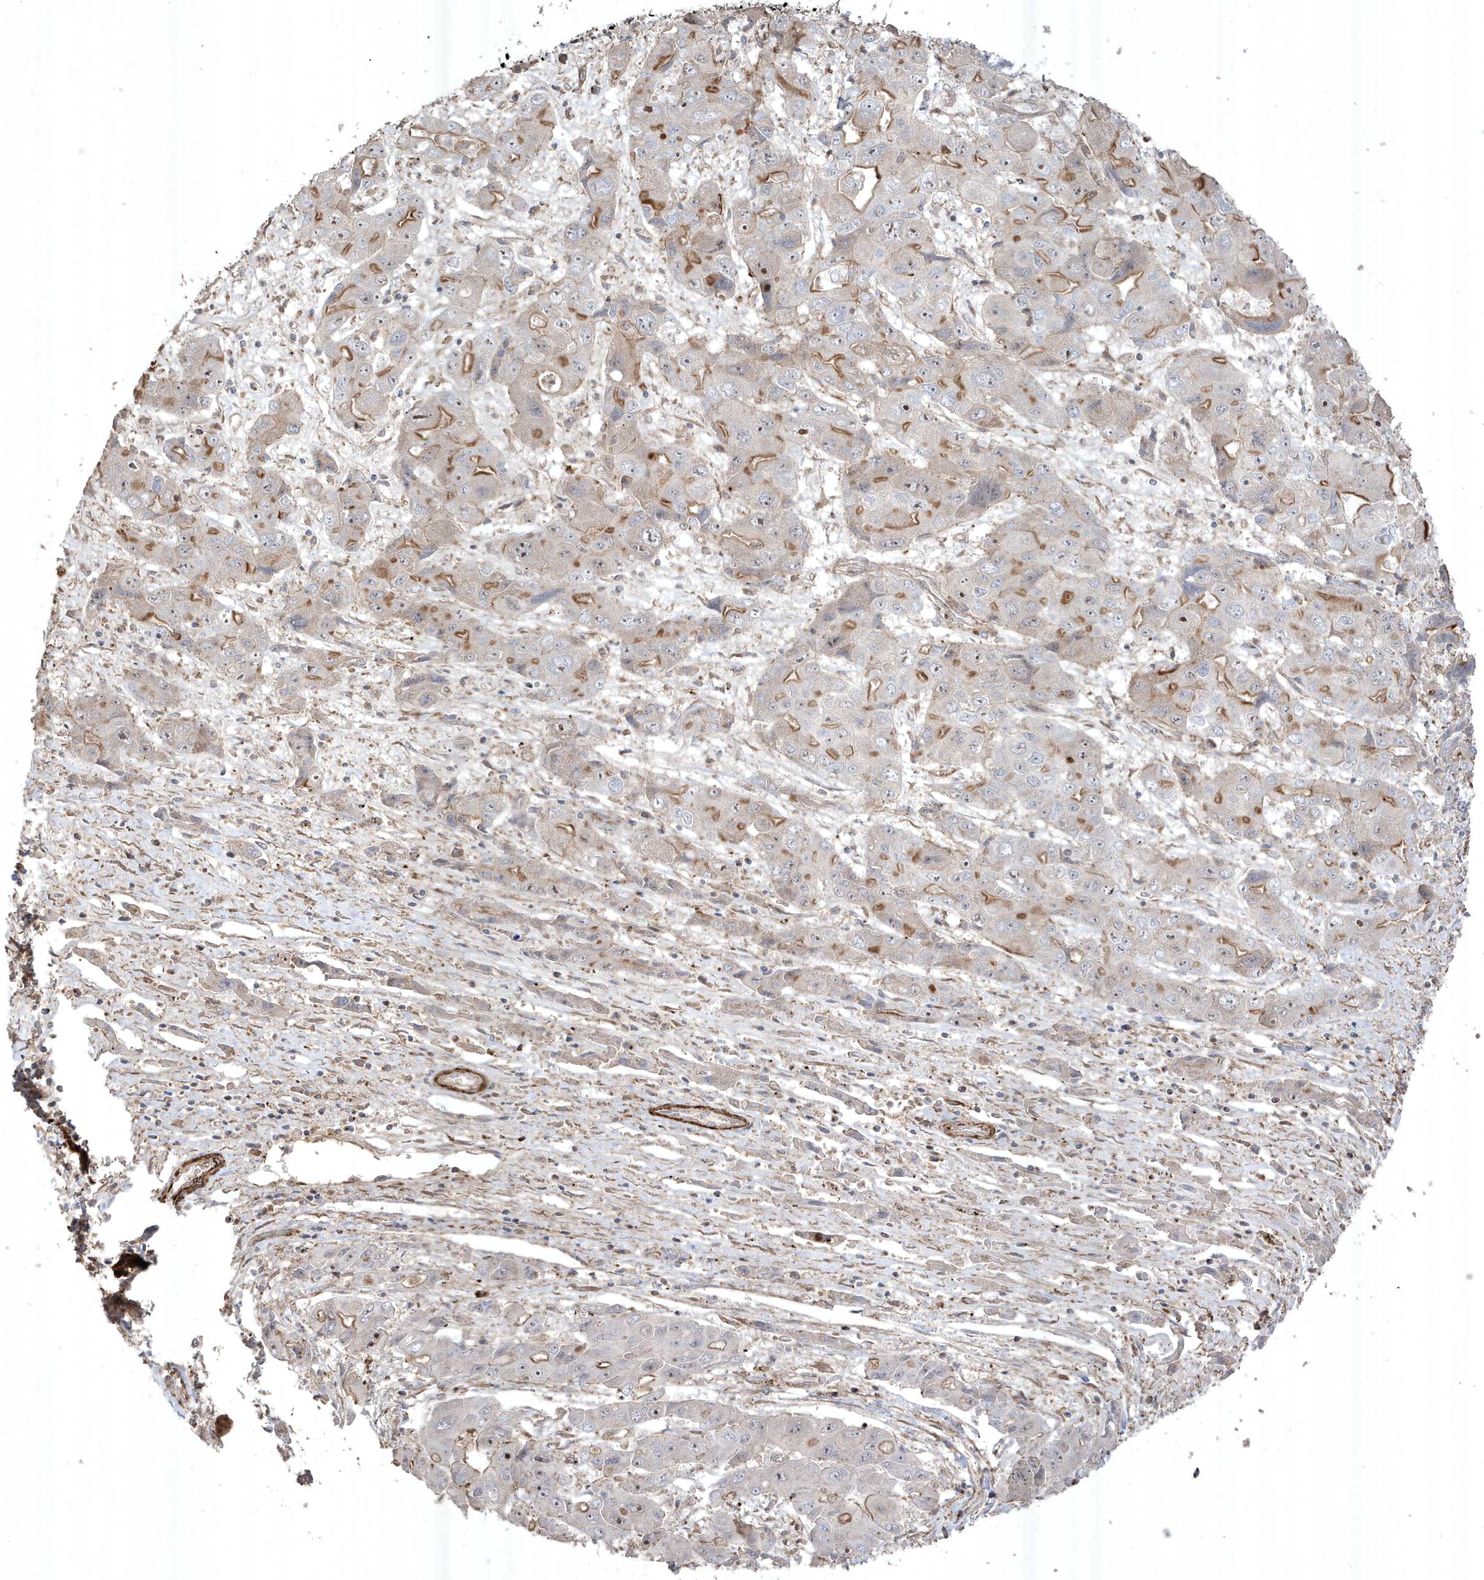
{"staining": {"intensity": "moderate", "quantity": "<25%", "location": "cytoplasmic/membranous,nuclear"}, "tissue": "liver cancer", "cell_type": "Tumor cells", "image_type": "cancer", "snomed": [{"axis": "morphology", "description": "Cholangiocarcinoma"}, {"axis": "topography", "description": "Liver"}], "caption": "The image displays a brown stain indicating the presence of a protein in the cytoplasmic/membranous and nuclear of tumor cells in liver cholangiocarcinoma.", "gene": "CETN3", "patient": {"sex": "male", "age": 67}}